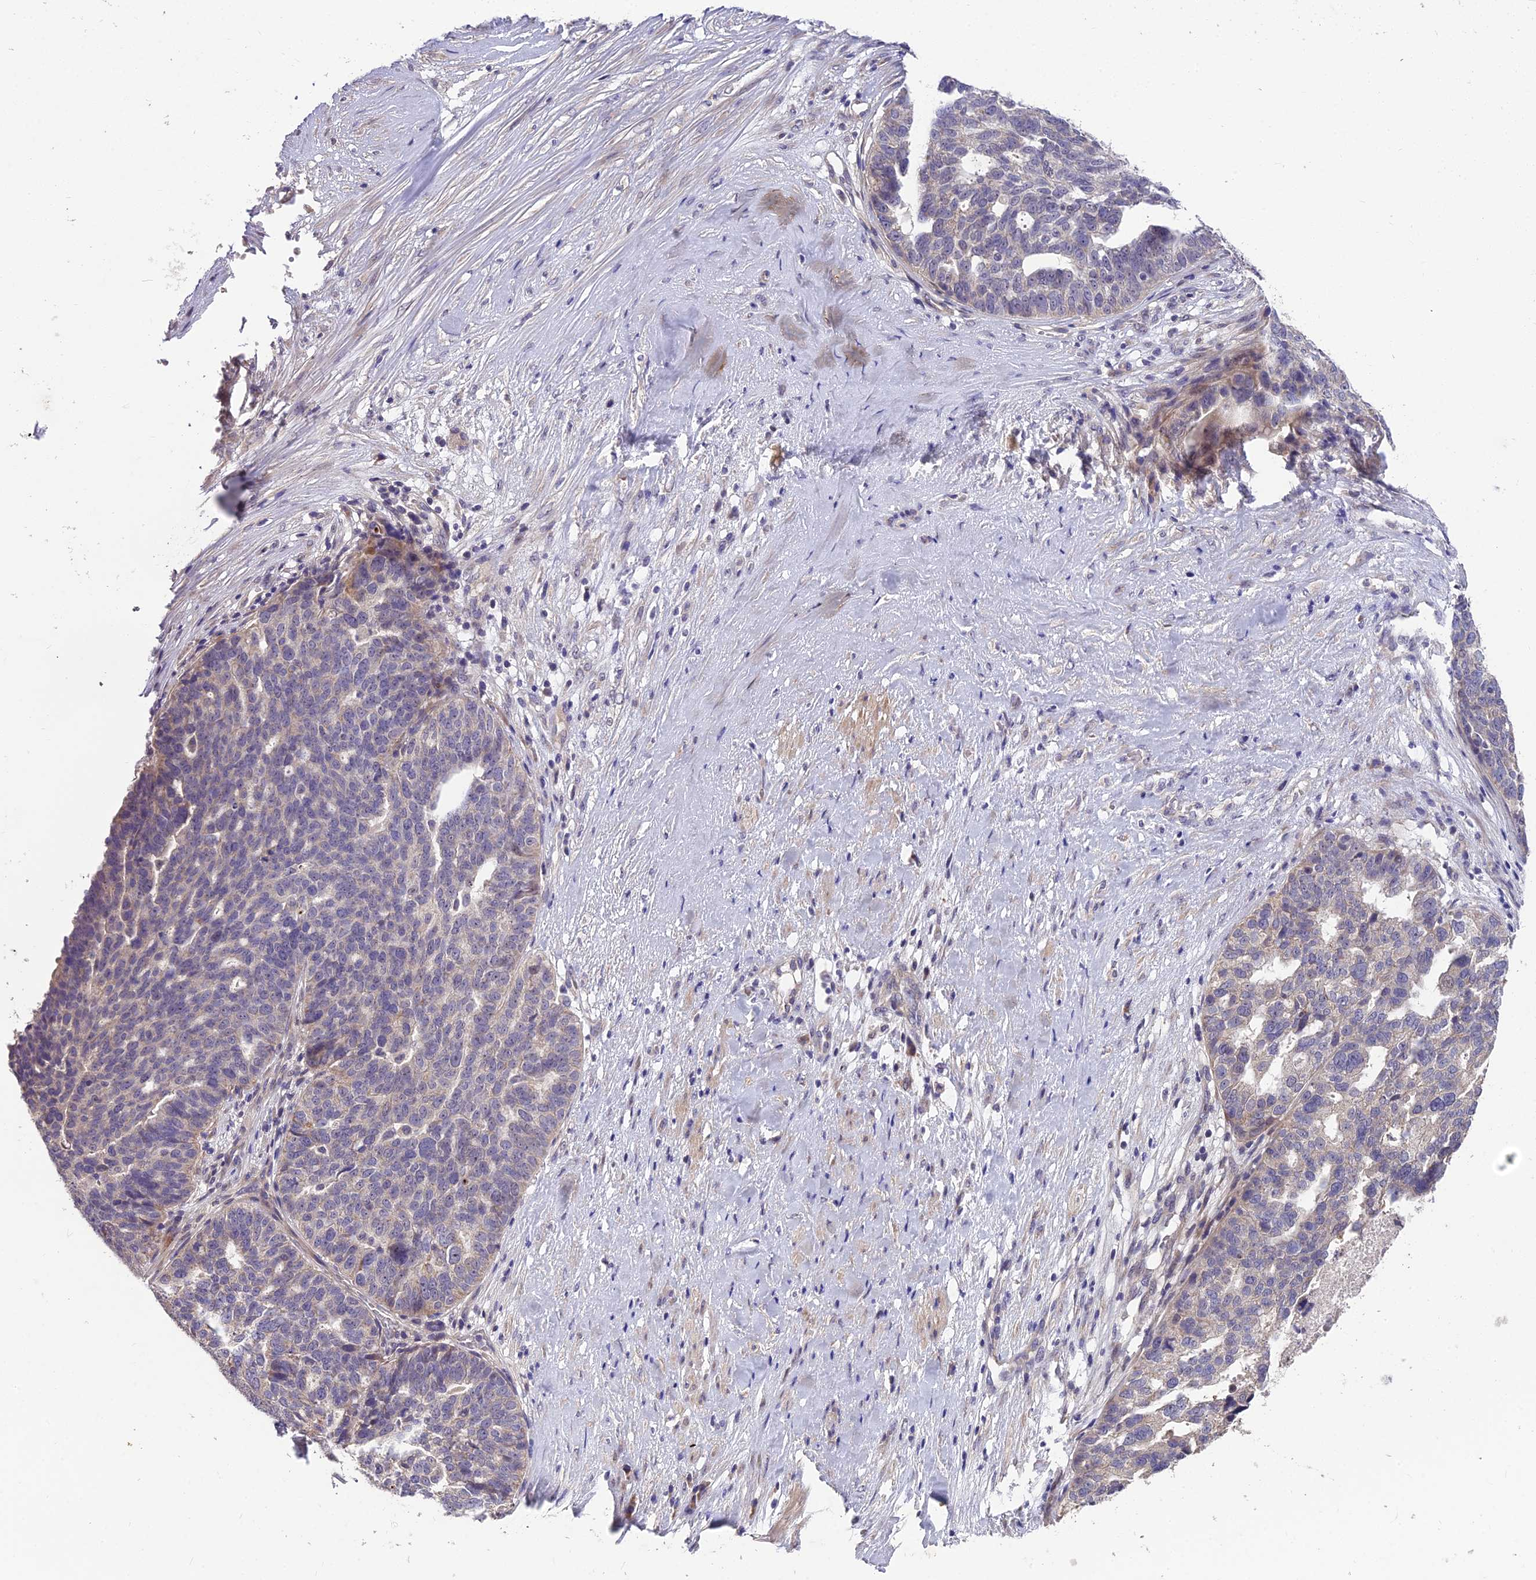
{"staining": {"intensity": "weak", "quantity": "<25%", "location": "cytoplasmic/membranous"}, "tissue": "ovarian cancer", "cell_type": "Tumor cells", "image_type": "cancer", "snomed": [{"axis": "morphology", "description": "Cystadenocarcinoma, serous, NOS"}, {"axis": "topography", "description": "Ovary"}], "caption": "Ovarian serous cystadenocarcinoma was stained to show a protein in brown. There is no significant expression in tumor cells.", "gene": "ZNF333", "patient": {"sex": "female", "age": 59}}